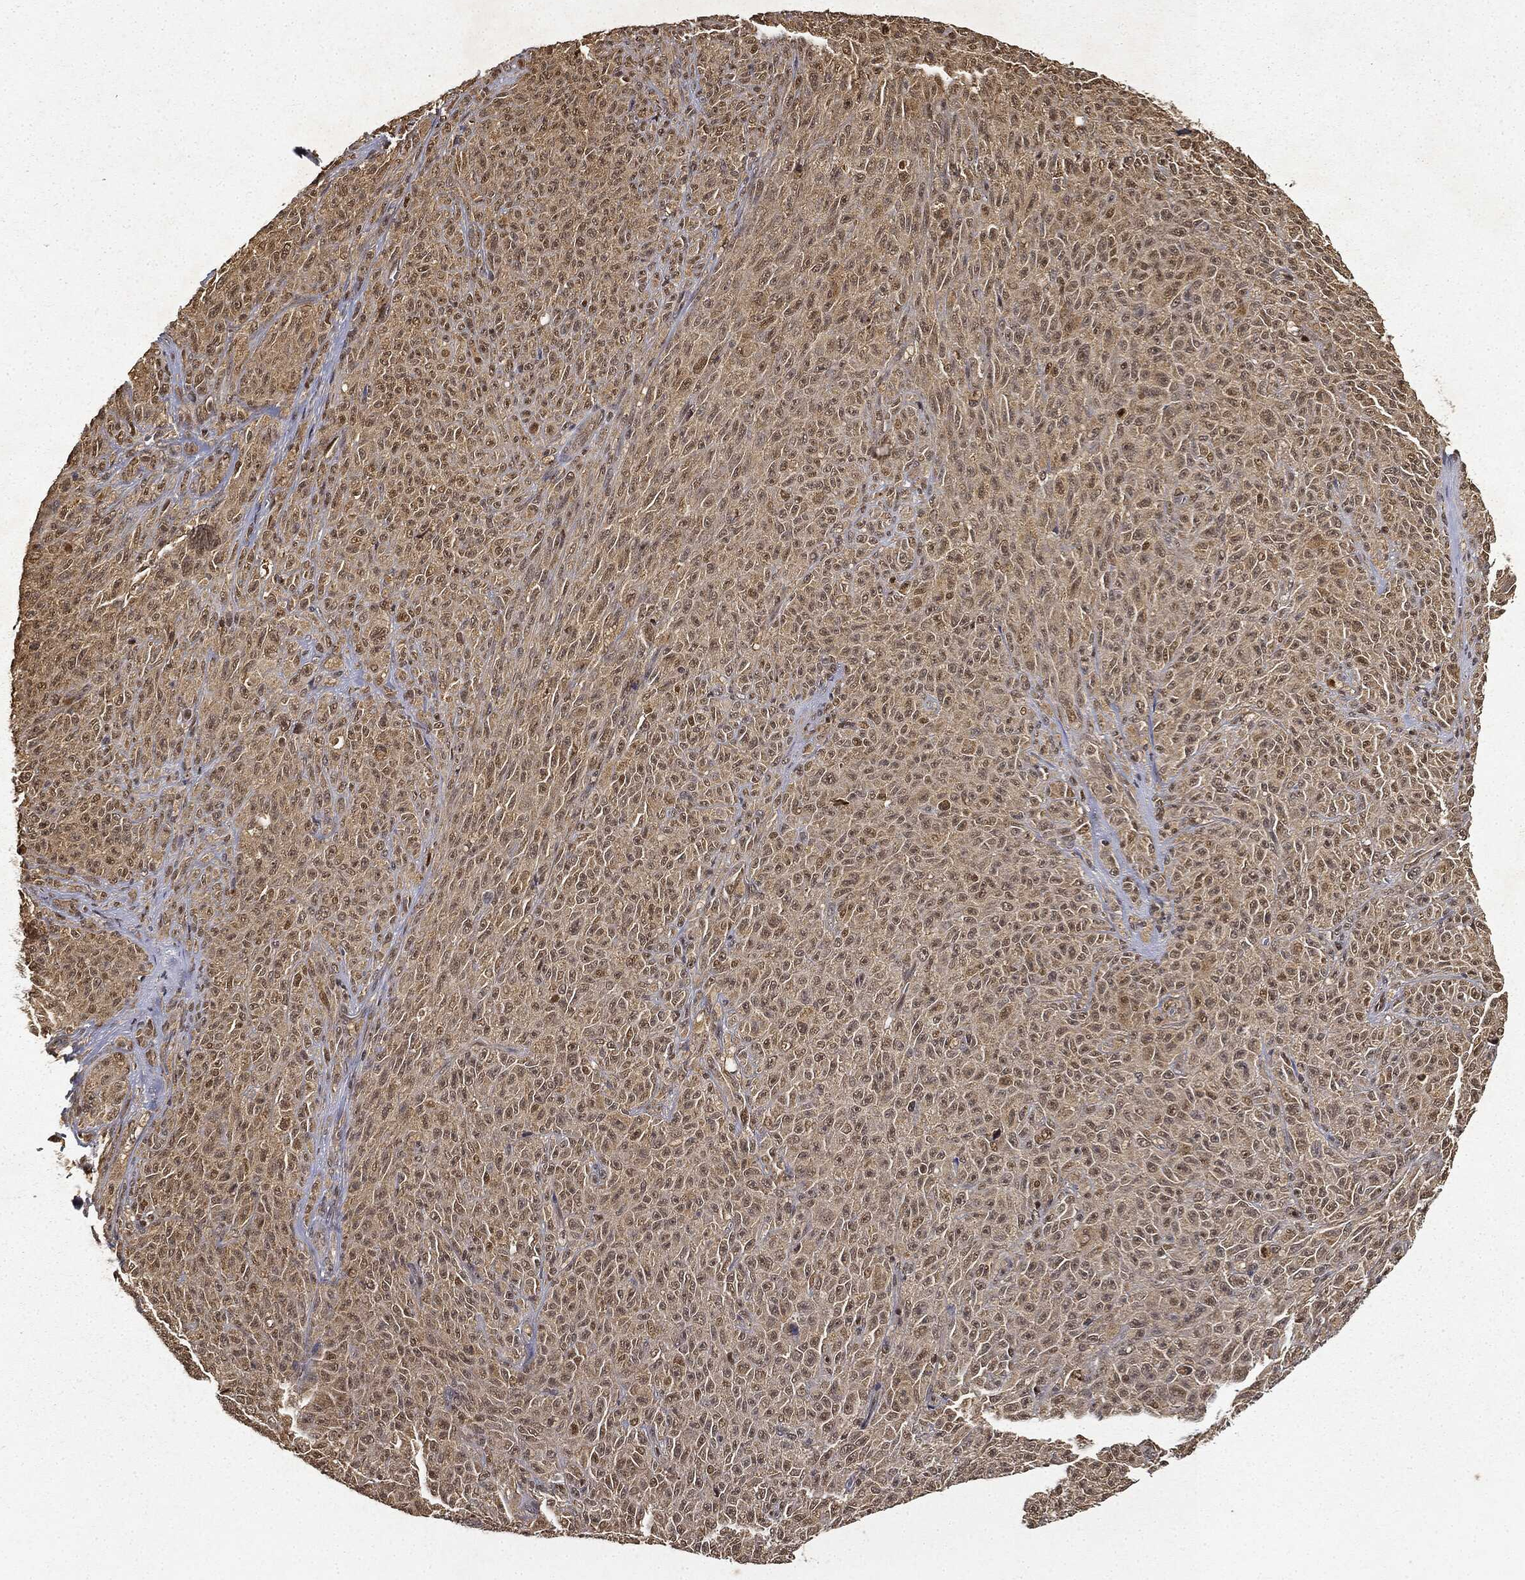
{"staining": {"intensity": "moderate", "quantity": ">75%", "location": "nuclear"}, "tissue": "melanoma", "cell_type": "Tumor cells", "image_type": "cancer", "snomed": [{"axis": "morphology", "description": "Malignant melanoma, NOS"}, {"axis": "topography", "description": "Skin"}], "caption": "Tumor cells show medium levels of moderate nuclear positivity in about >75% of cells in human malignant melanoma. (Stains: DAB (3,3'-diaminobenzidine) in brown, nuclei in blue, Microscopy: brightfield microscopy at high magnification).", "gene": "ZNHIT6", "patient": {"sex": "female", "age": 82}}